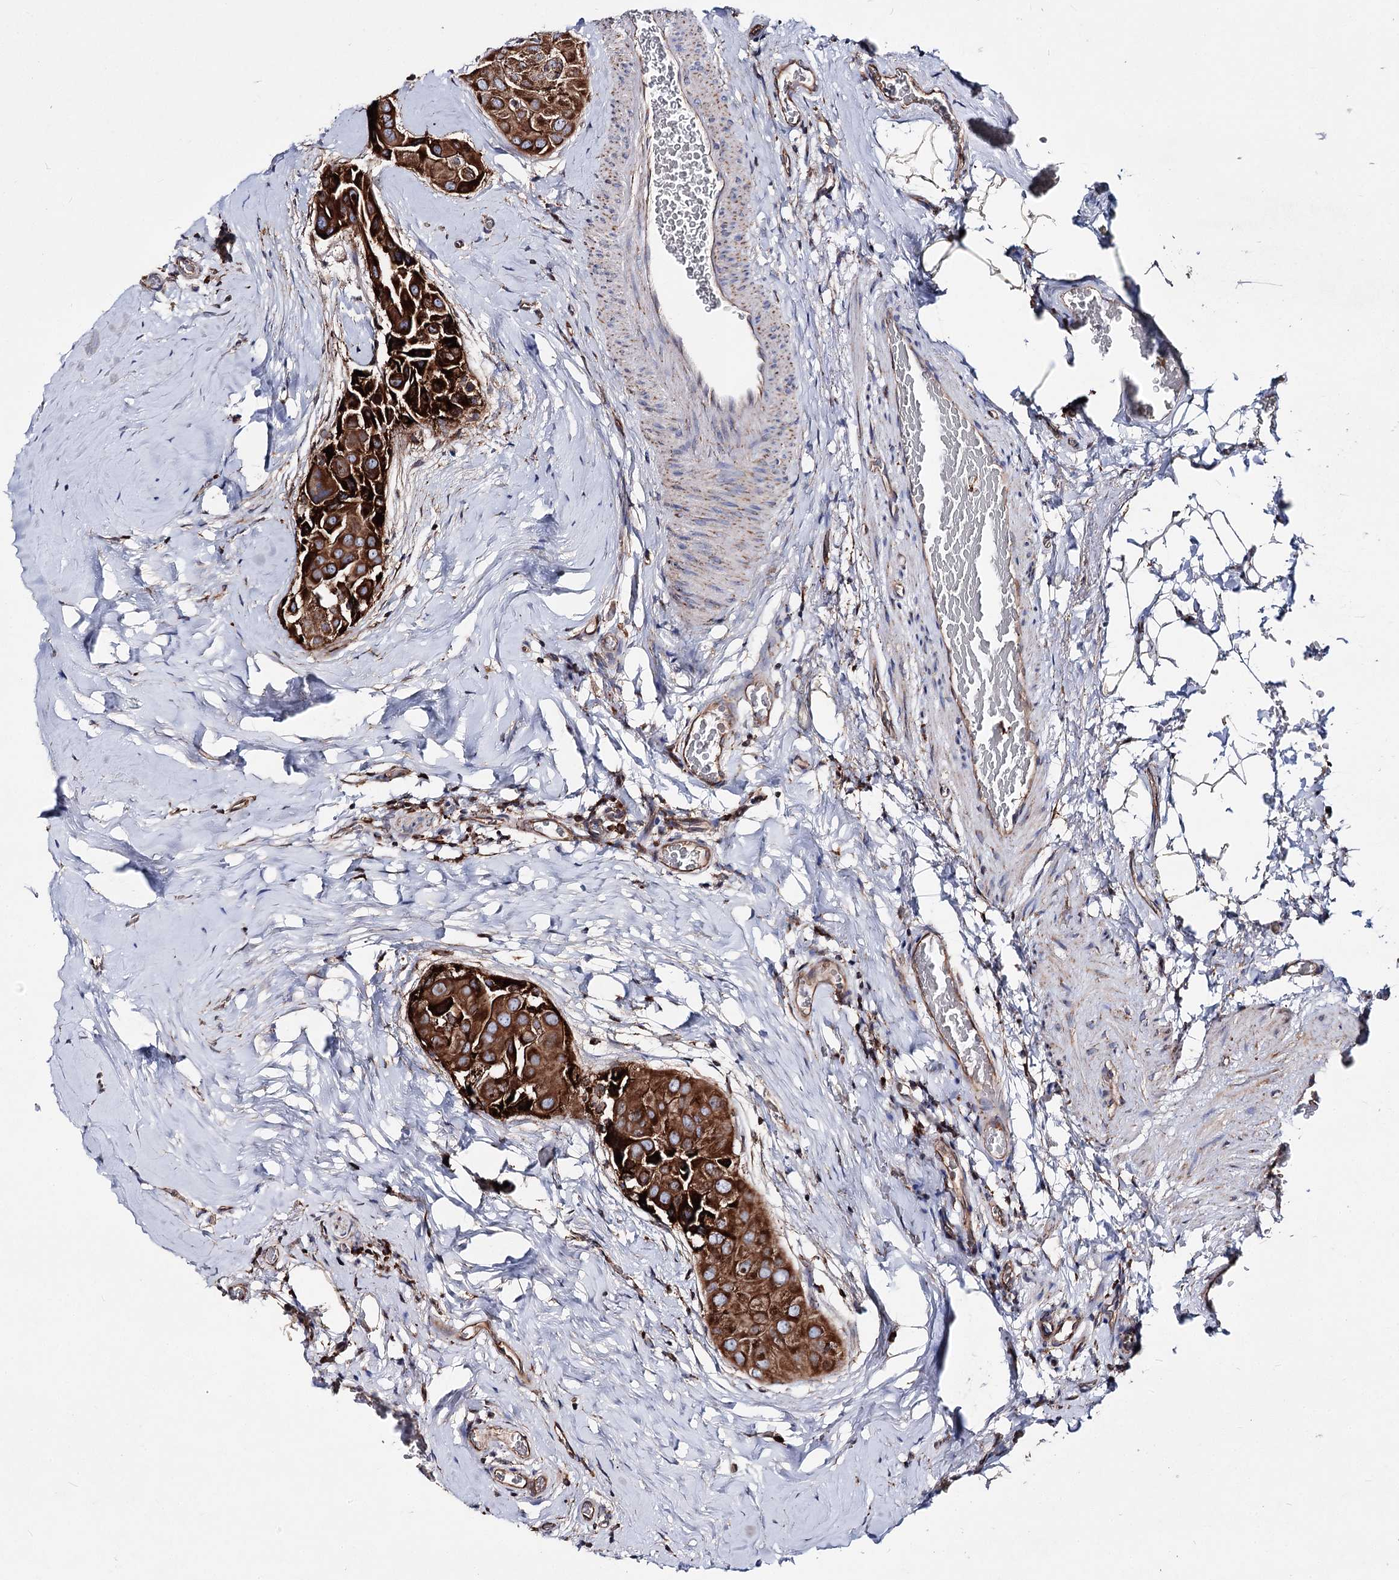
{"staining": {"intensity": "strong", "quantity": ">75%", "location": "cytoplasmic/membranous"}, "tissue": "thyroid cancer", "cell_type": "Tumor cells", "image_type": "cancer", "snomed": [{"axis": "morphology", "description": "Papillary adenocarcinoma, NOS"}, {"axis": "topography", "description": "Thyroid gland"}], "caption": "This photomicrograph displays thyroid papillary adenocarcinoma stained with immunohistochemistry (IHC) to label a protein in brown. The cytoplasmic/membranous of tumor cells show strong positivity for the protein. Nuclei are counter-stained blue.", "gene": "MSANTD2", "patient": {"sex": "male", "age": 33}}